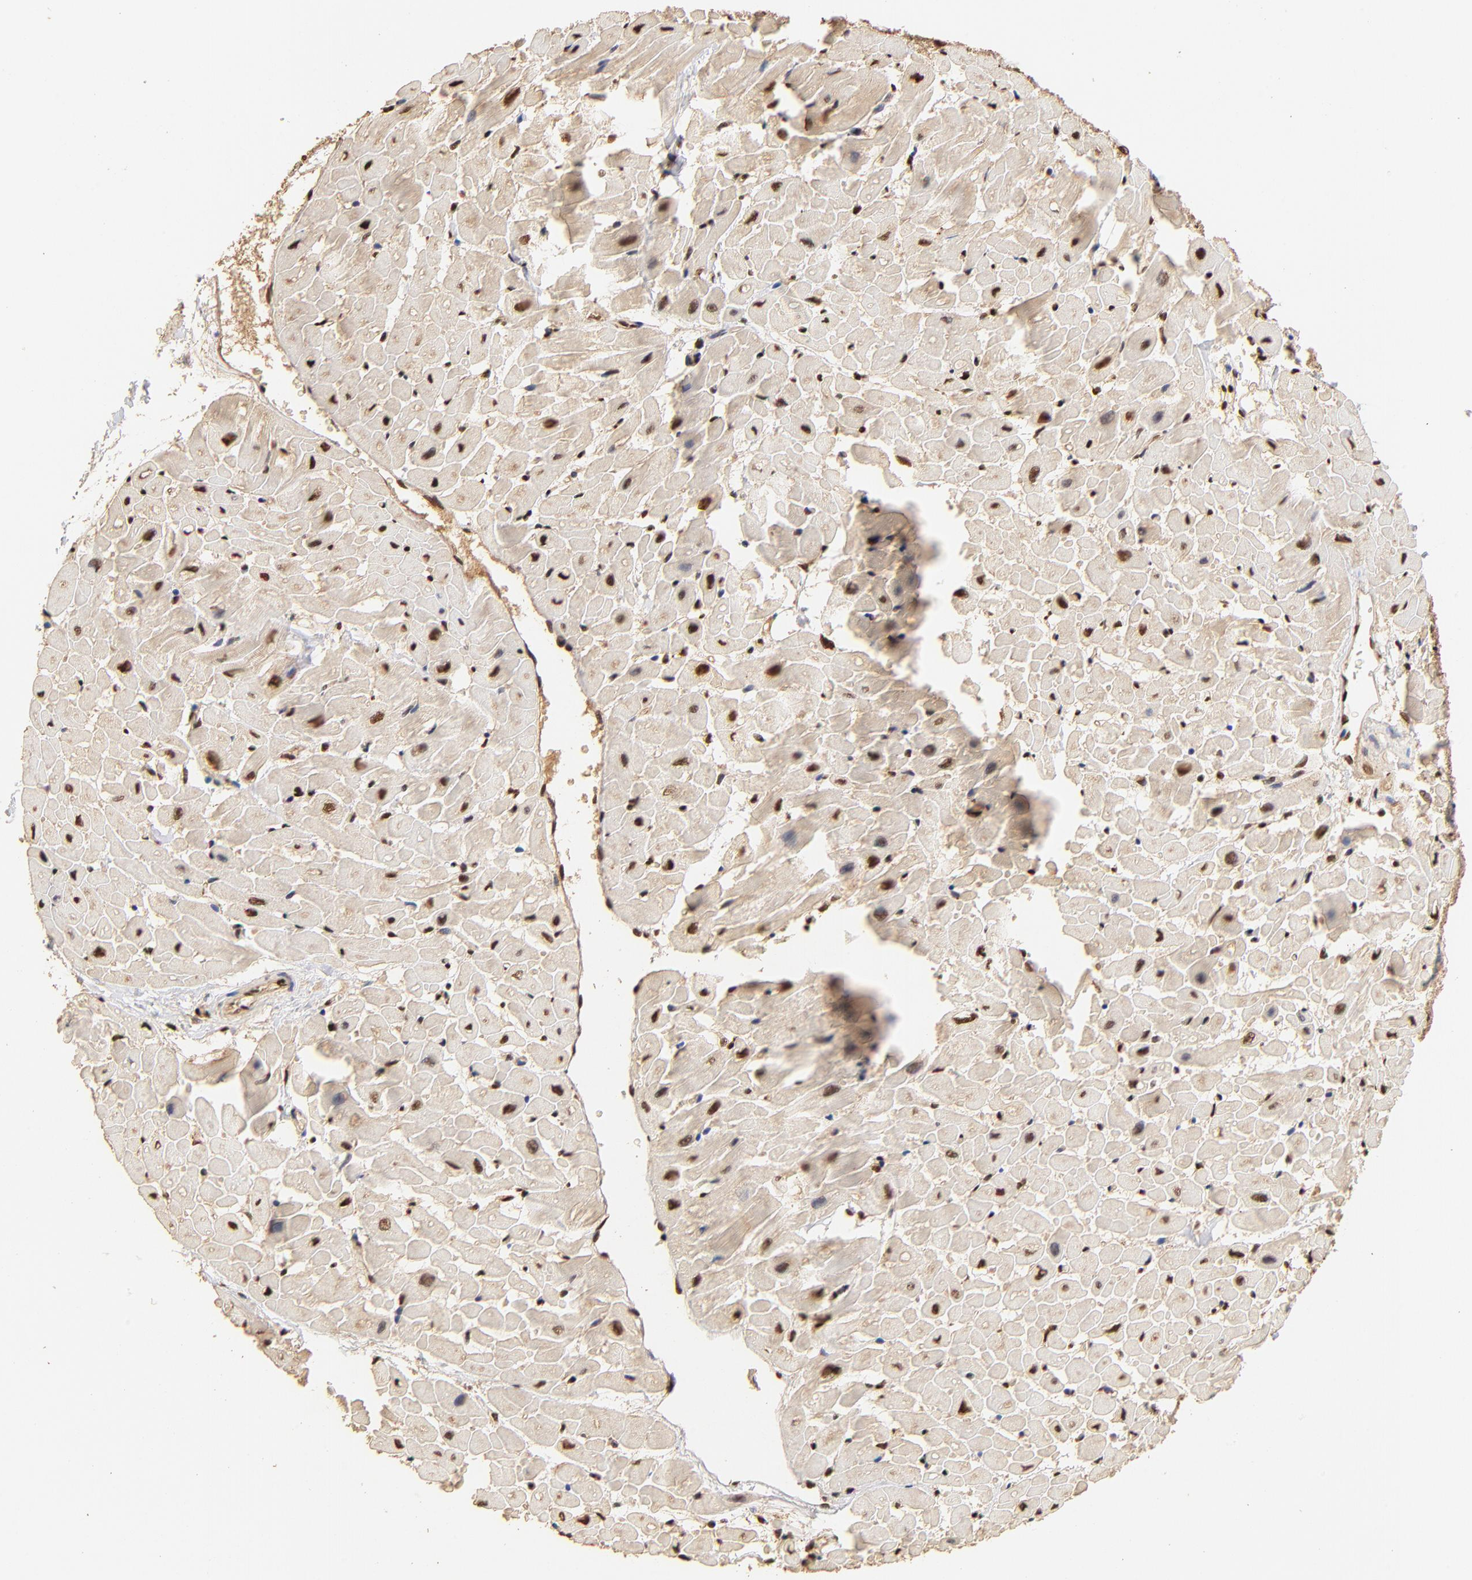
{"staining": {"intensity": "strong", "quantity": ">75%", "location": "nuclear"}, "tissue": "heart muscle", "cell_type": "Cardiomyocytes", "image_type": "normal", "snomed": [{"axis": "morphology", "description": "Normal tissue, NOS"}, {"axis": "topography", "description": "Heart"}], "caption": "Immunohistochemistry (IHC) (DAB) staining of unremarkable human heart muscle reveals strong nuclear protein staining in approximately >75% of cardiomyocytes.", "gene": "MED12", "patient": {"sex": "male", "age": 45}}